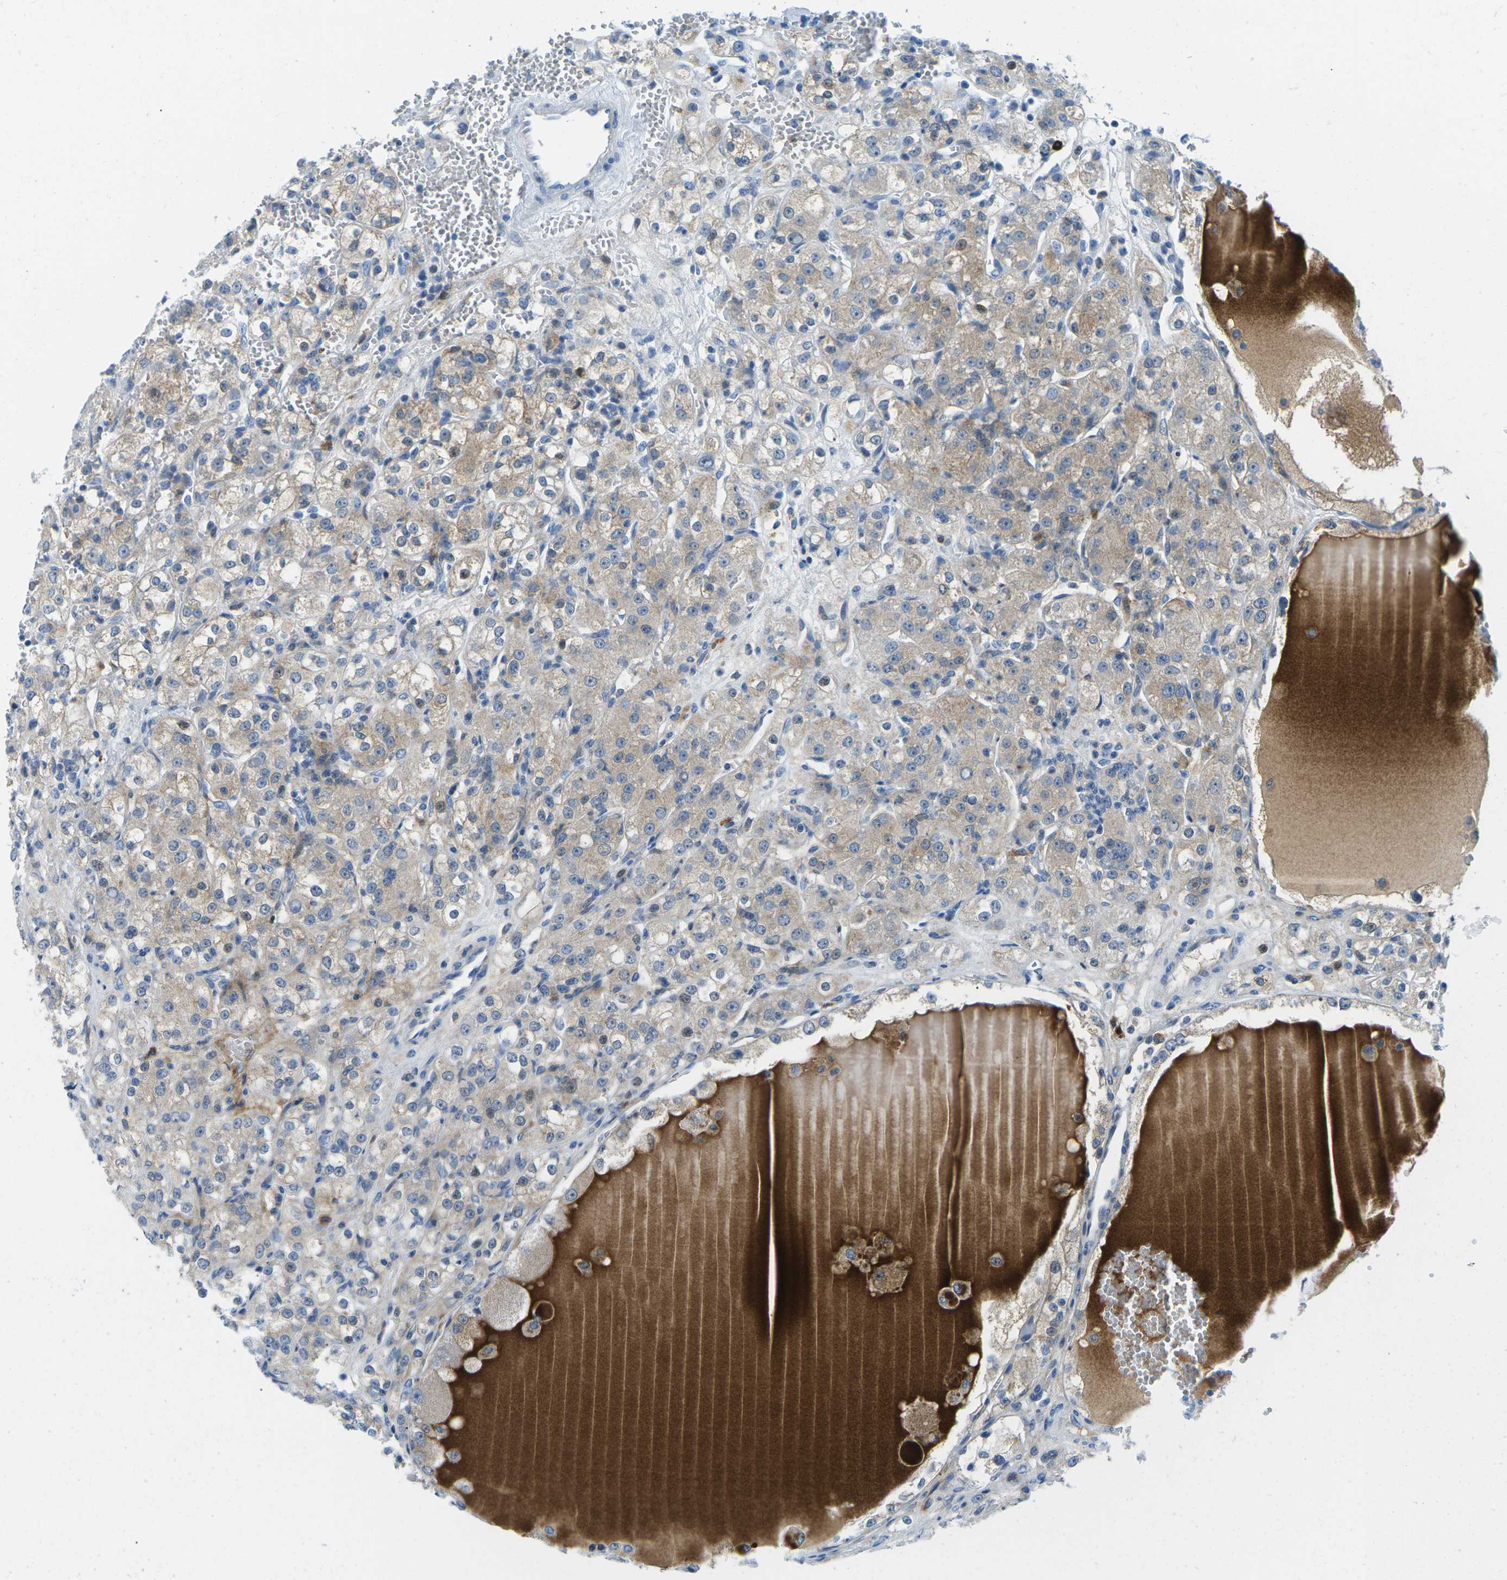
{"staining": {"intensity": "weak", "quantity": "25%-75%", "location": "cytoplasmic/membranous"}, "tissue": "renal cancer", "cell_type": "Tumor cells", "image_type": "cancer", "snomed": [{"axis": "morphology", "description": "Normal tissue, NOS"}, {"axis": "morphology", "description": "Adenocarcinoma, NOS"}, {"axis": "topography", "description": "Kidney"}], "caption": "Renal cancer (adenocarcinoma) stained with a brown dye displays weak cytoplasmic/membranous positive positivity in approximately 25%-75% of tumor cells.", "gene": "CFB", "patient": {"sex": "male", "age": 61}}